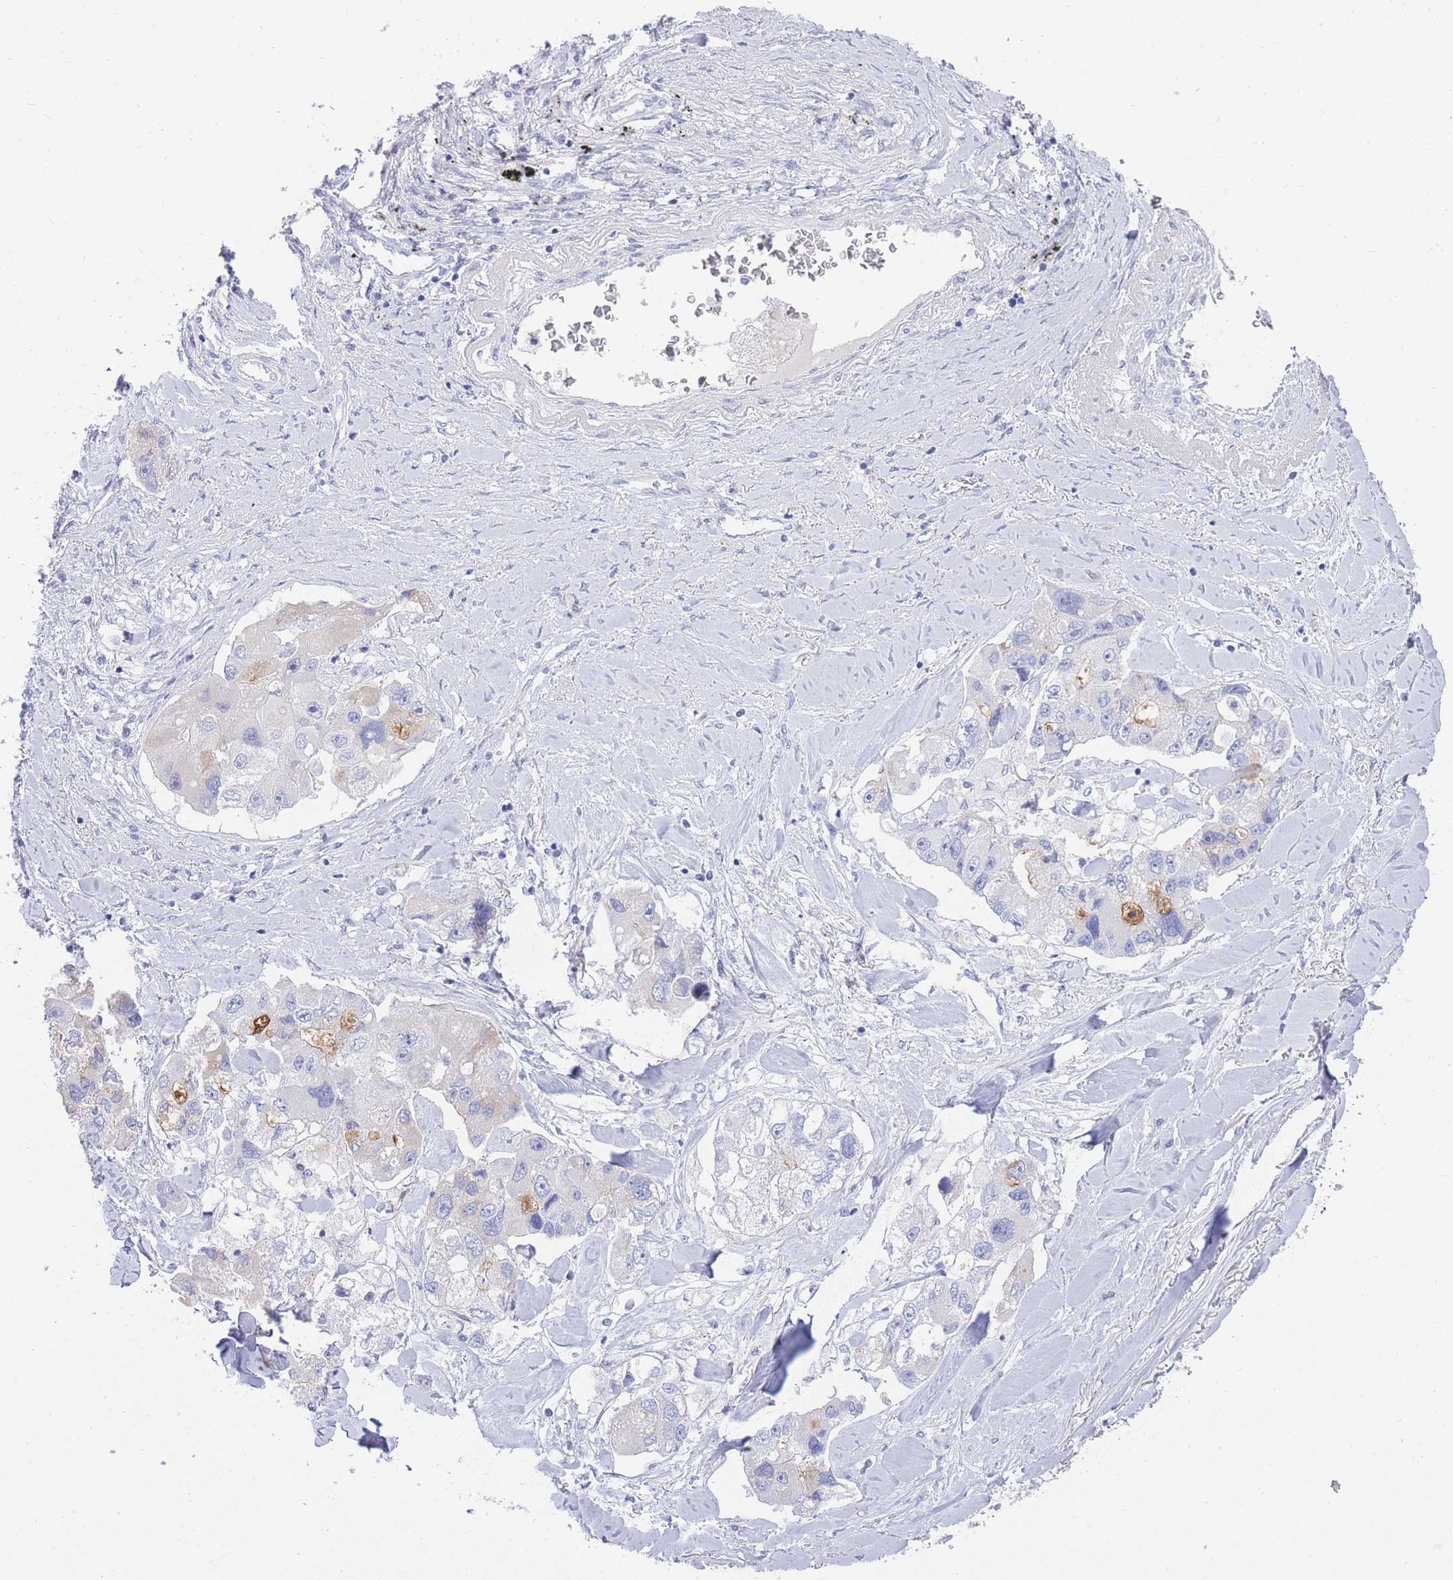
{"staining": {"intensity": "negative", "quantity": "none", "location": "none"}, "tissue": "lung cancer", "cell_type": "Tumor cells", "image_type": "cancer", "snomed": [{"axis": "morphology", "description": "Adenocarcinoma, NOS"}, {"axis": "topography", "description": "Lung"}], "caption": "A high-resolution micrograph shows immunohistochemistry (IHC) staining of lung cancer (adenocarcinoma), which exhibits no significant positivity in tumor cells.", "gene": "LRRC37A", "patient": {"sex": "female", "age": 54}}